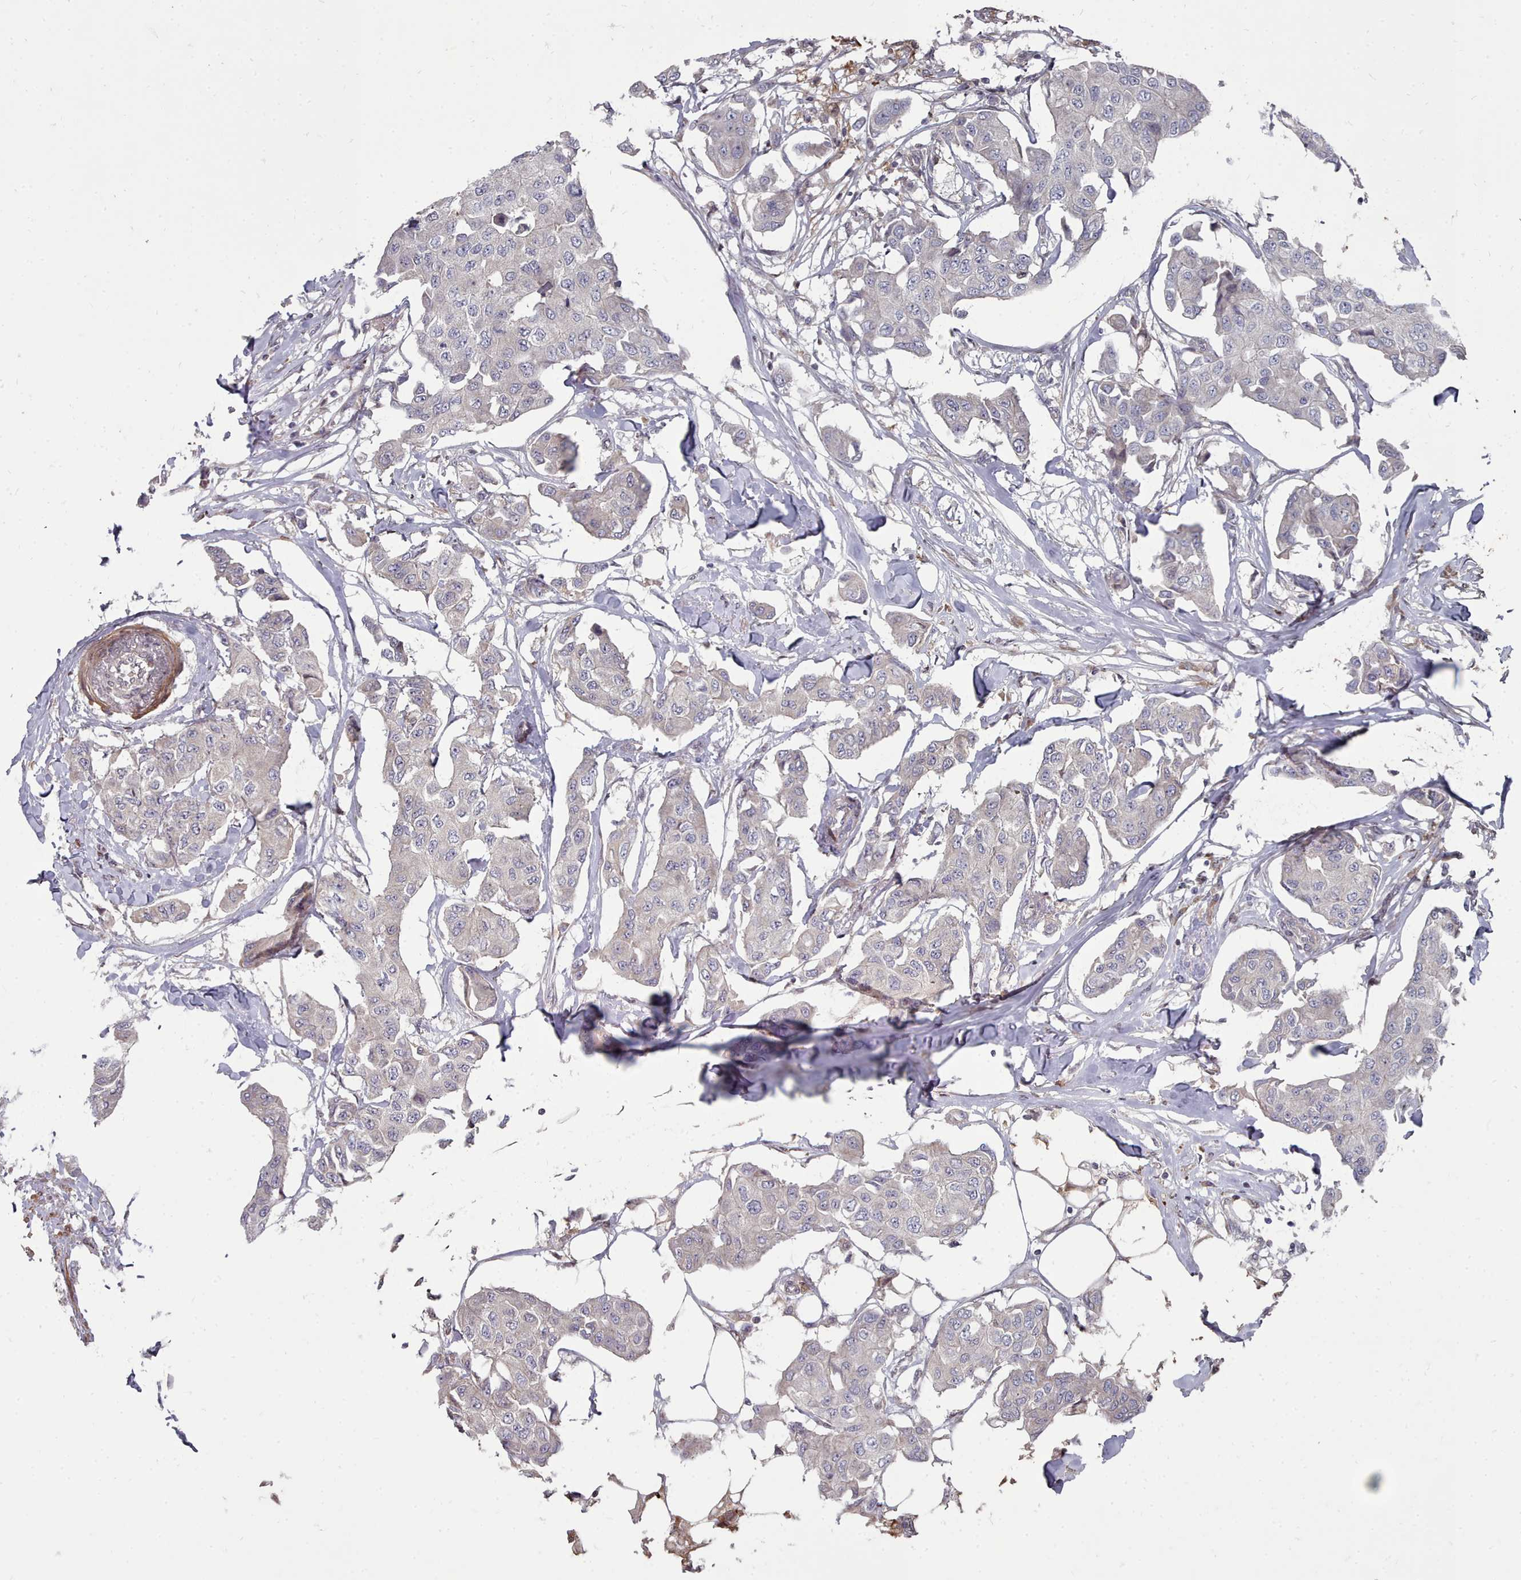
{"staining": {"intensity": "weak", "quantity": "<25%", "location": "cytoplasmic/membranous"}, "tissue": "breast cancer", "cell_type": "Tumor cells", "image_type": "cancer", "snomed": [{"axis": "morphology", "description": "Duct carcinoma"}, {"axis": "topography", "description": "Breast"}, {"axis": "topography", "description": "Lymph node"}], "caption": "Micrograph shows no significant protein staining in tumor cells of breast intraductal carcinoma.", "gene": "ACKR3", "patient": {"sex": "female", "age": 80}}